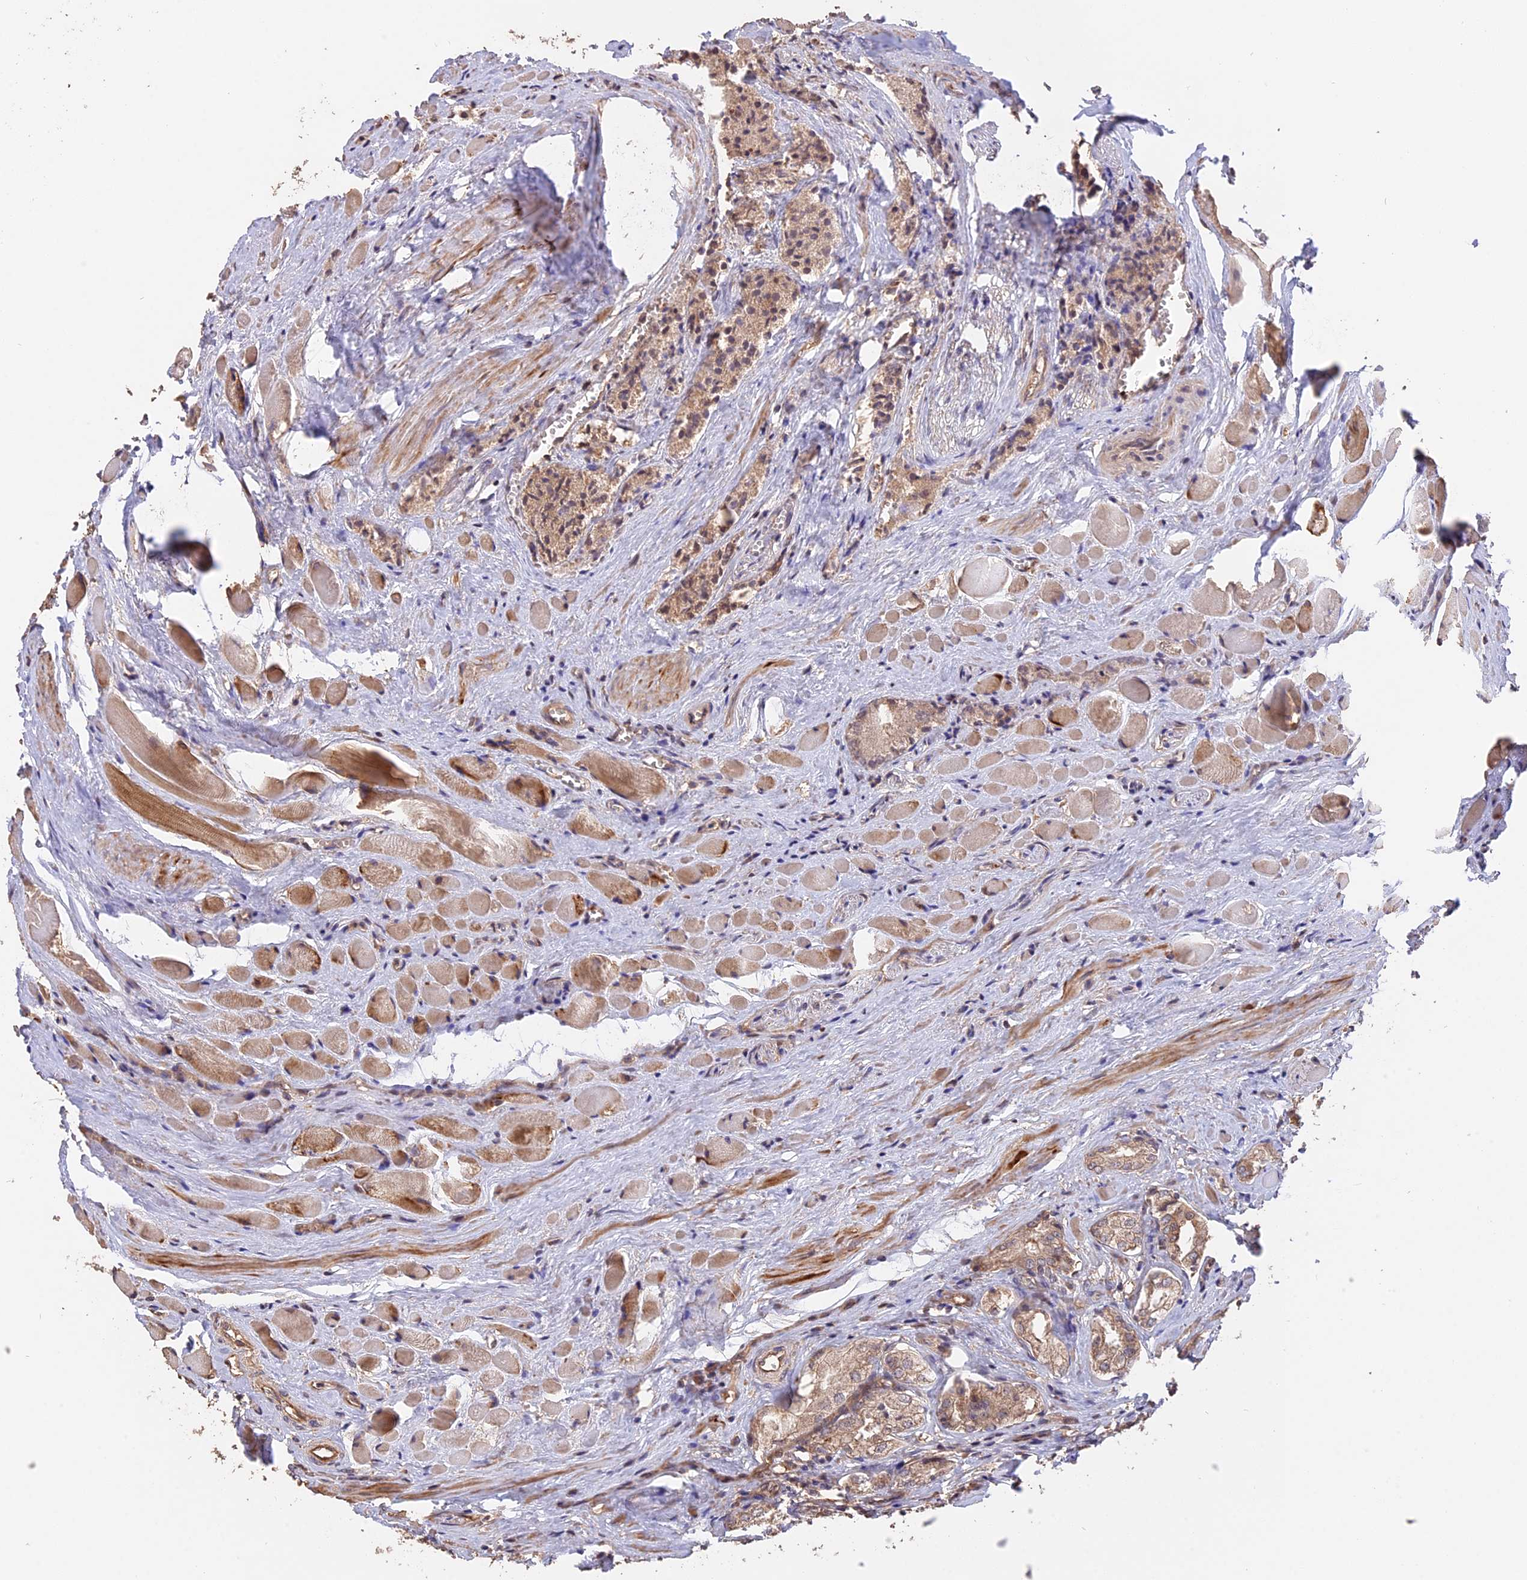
{"staining": {"intensity": "weak", "quantity": "<25%", "location": "cytoplasmic/membranous"}, "tissue": "prostate cancer", "cell_type": "Tumor cells", "image_type": "cancer", "snomed": [{"axis": "morphology", "description": "Adenocarcinoma, Low grade"}, {"axis": "topography", "description": "Prostate"}], "caption": "Immunohistochemical staining of adenocarcinoma (low-grade) (prostate) reveals no significant staining in tumor cells.", "gene": "RASAL1", "patient": {"sex": "male", "age": 60}}